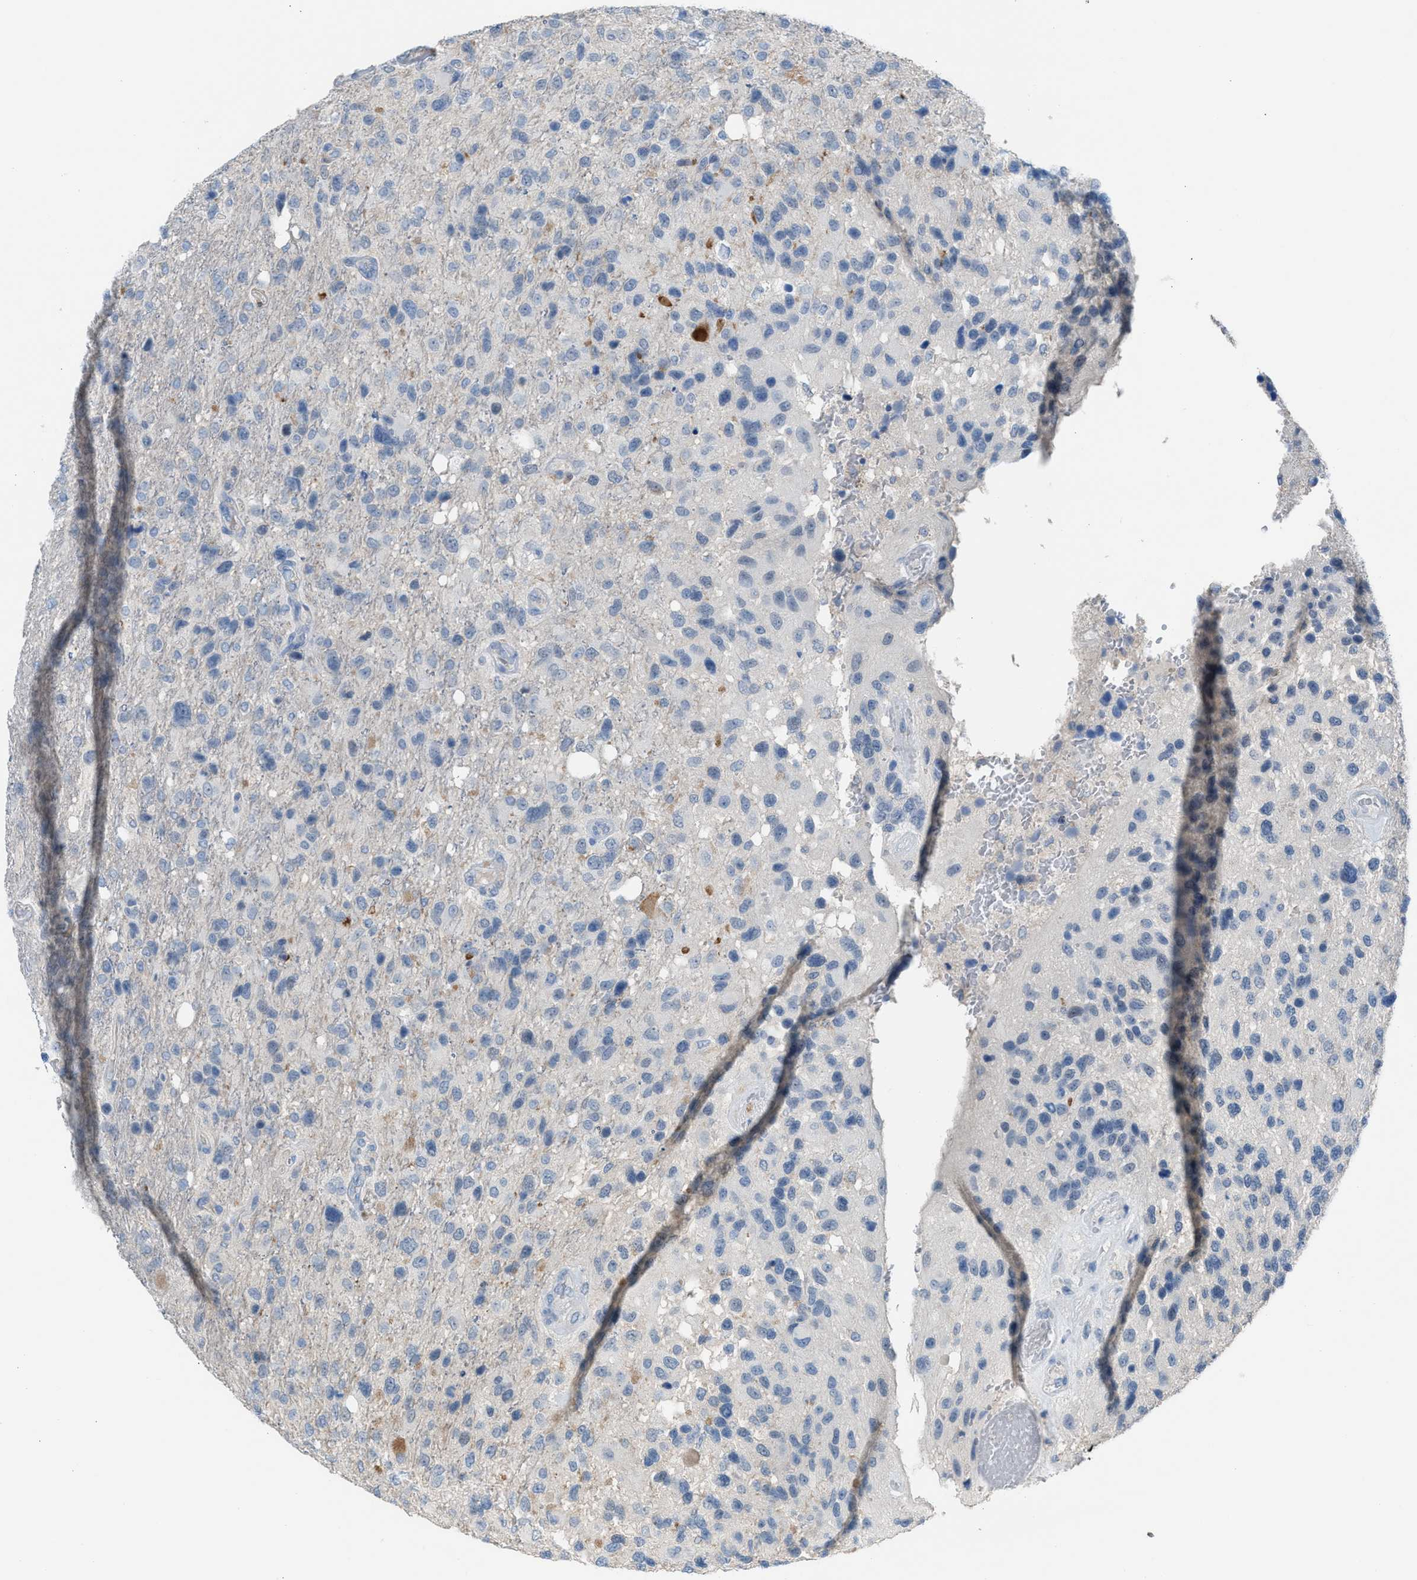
{"staining": {"intensity": "negative", "quantity": "none", "location": "none"}, "tissue": "glioma", "cell_type": "Tumor cells", "image_type": "cancer", "snomed": [{"axis": "morphology", "description": "Glioma, malignant, High grade"}, {"axis": "topography", "description": "Brain"}], "caption": "Immunohistochemical staining of malignant glioma (high-grade) demonstrates no significant staining in tumor cells.", "gene": "CLEC10A", "patient": {"sex": "female", "age": 58}}